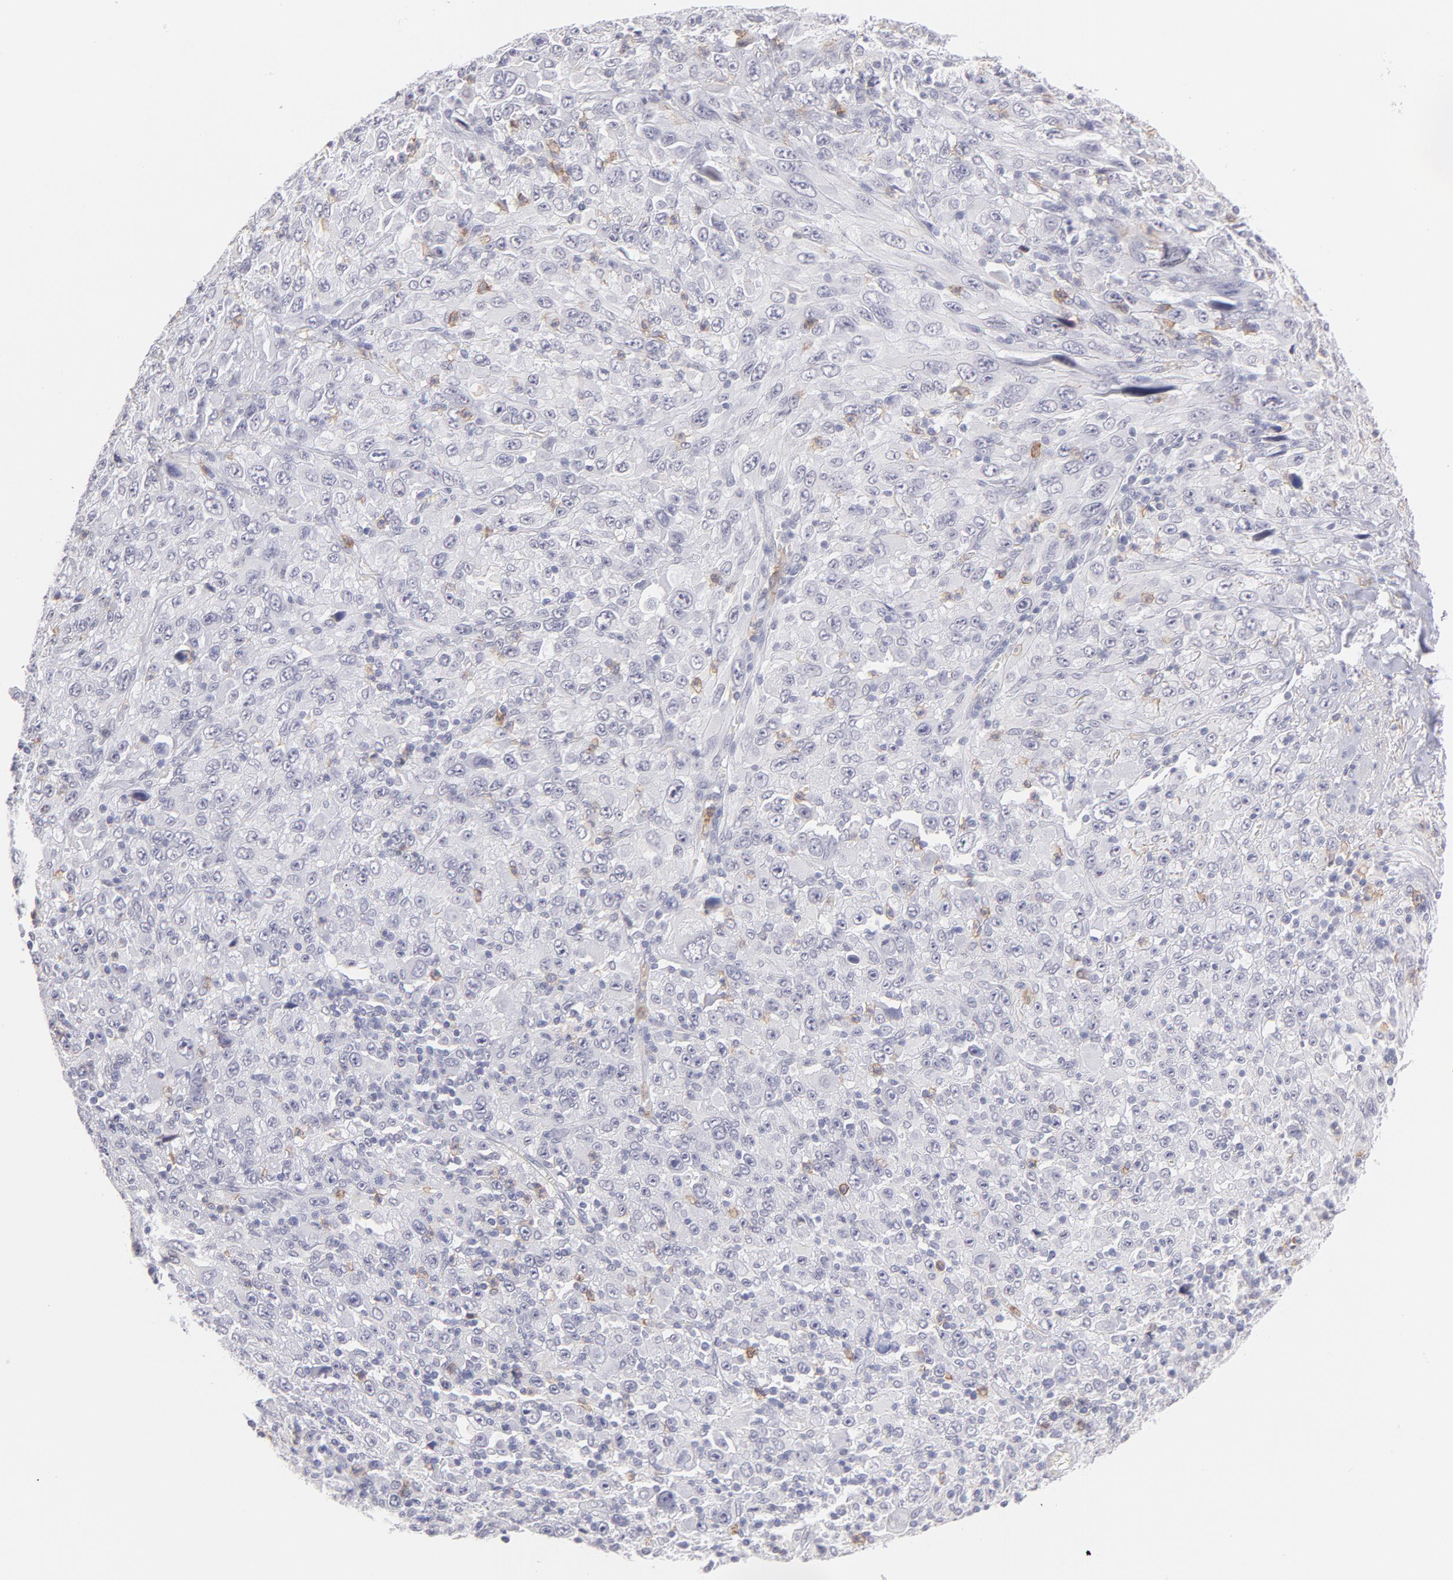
{"staining": {"intensity": "negative", "quantity": "none", "location": "none"}, "tissue": "melanoma", "cell_type": "Tumor cells", "image_type": "cancer", "snomed": [{"axis": "morphology", "description": "Malignant melanoma, Metastatic site"}, {"axis": "topography", "description": "Skin"}], "caption": "Tumor cells are negative for brown protein staining in melanoma.", "gene": "LTB4R", "patient": {"sex": "female", "age": 56}}